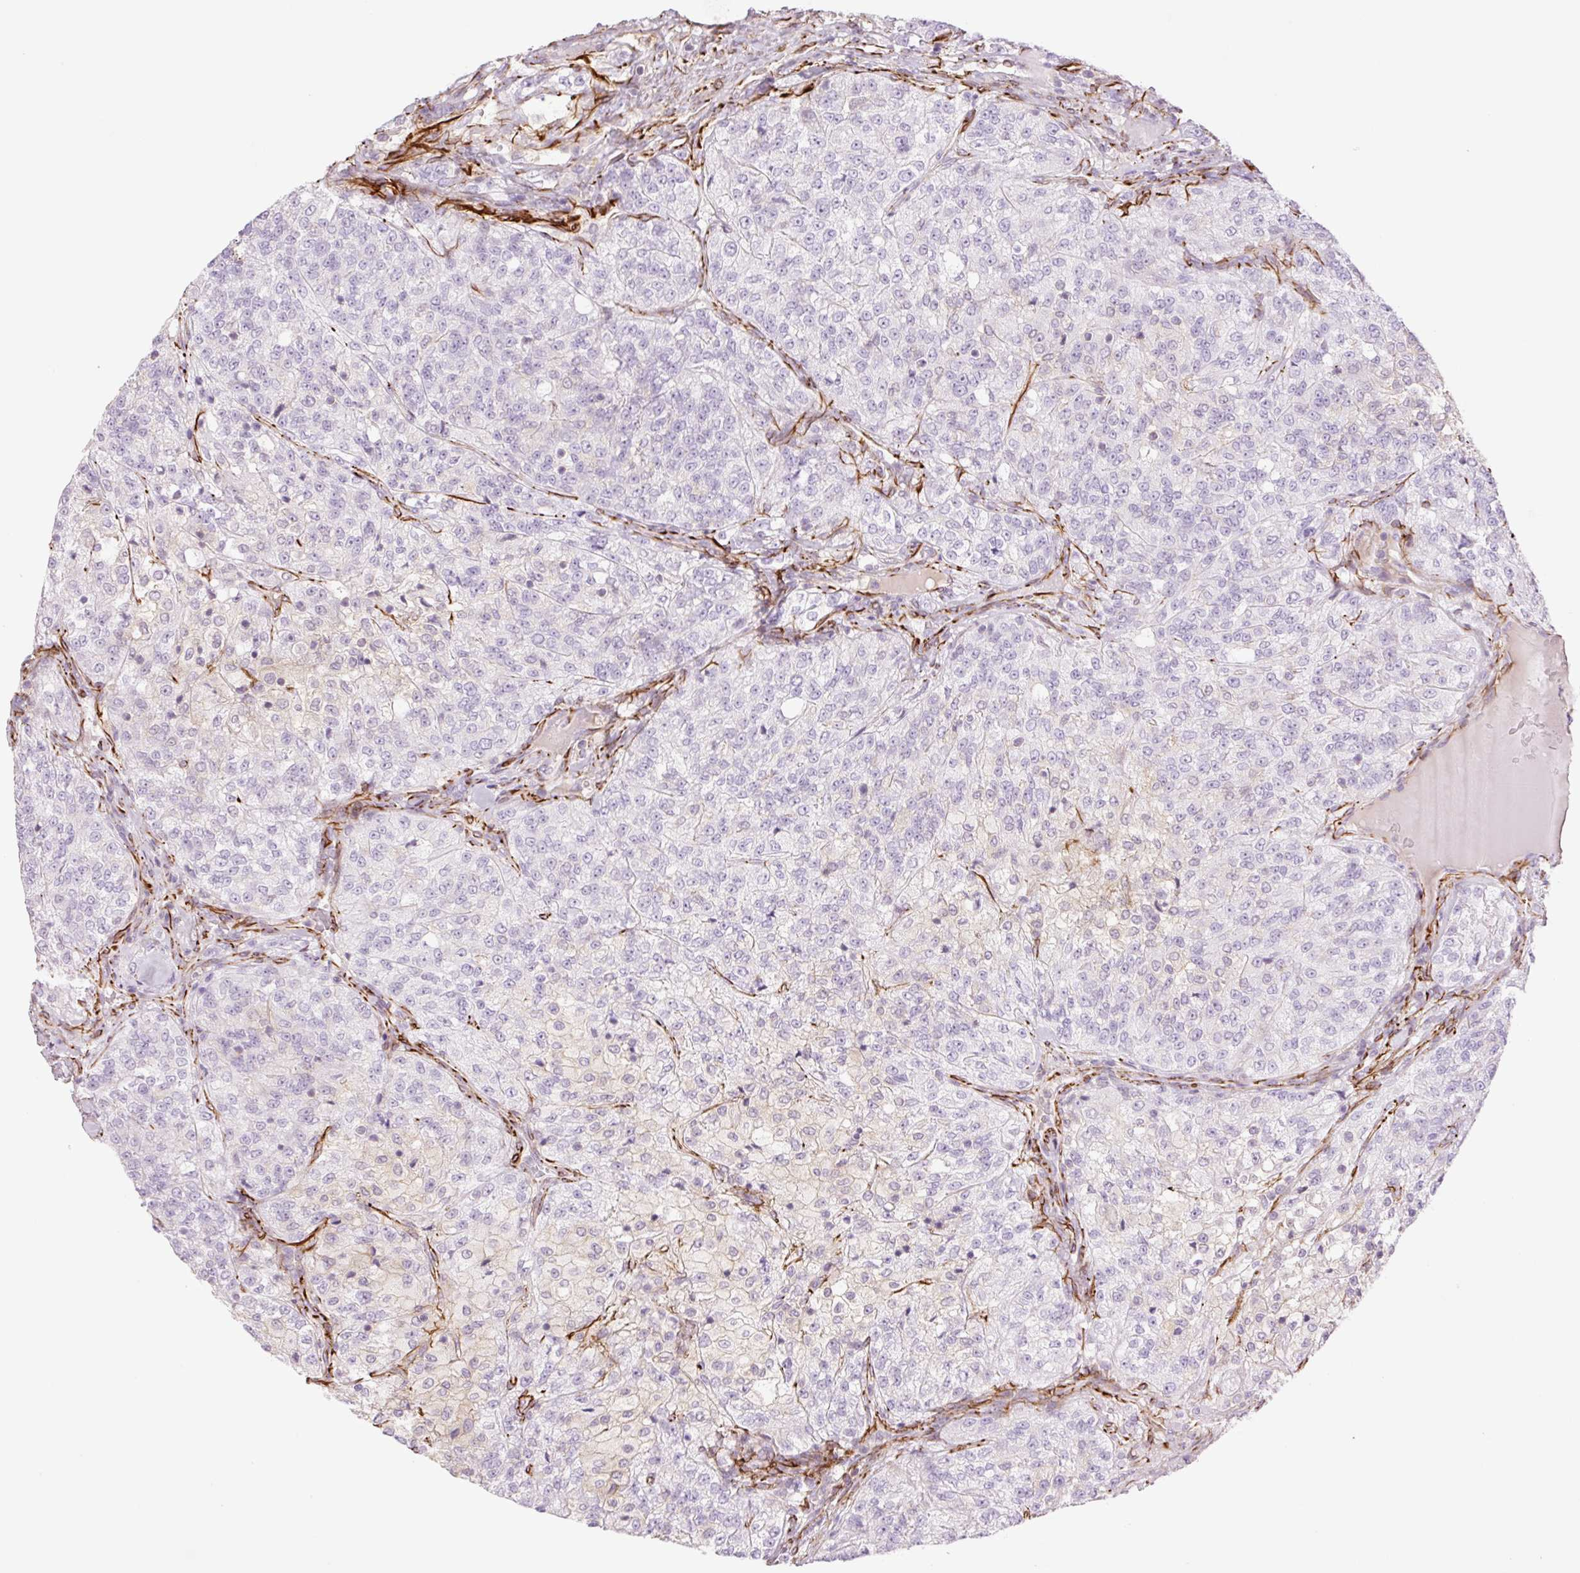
{"staining": {"intensity": "negative", "quantity": "none", "location": "none"}, "tissue": "renal cancer", "cell_type": "Tumor cells", "image_type": "cancer", "snomed": [{"axis": "morphology", "description": "Adenocarcinoma, NOS"}, {"axis": "topography", "description": "Kidney"}], "caption": "An IHC micrograph of renal cancer (adenocarcinoma) is shown. There is no staining in tumor cells of renal cancer (adenocarcinoma). (DAB (3,3'-diaminobenzidine) IHC visualized using brightfield microscopy, high magnification).", "gene": "ZFYVE21", "patient": {"sex": "female", "age": 63}}